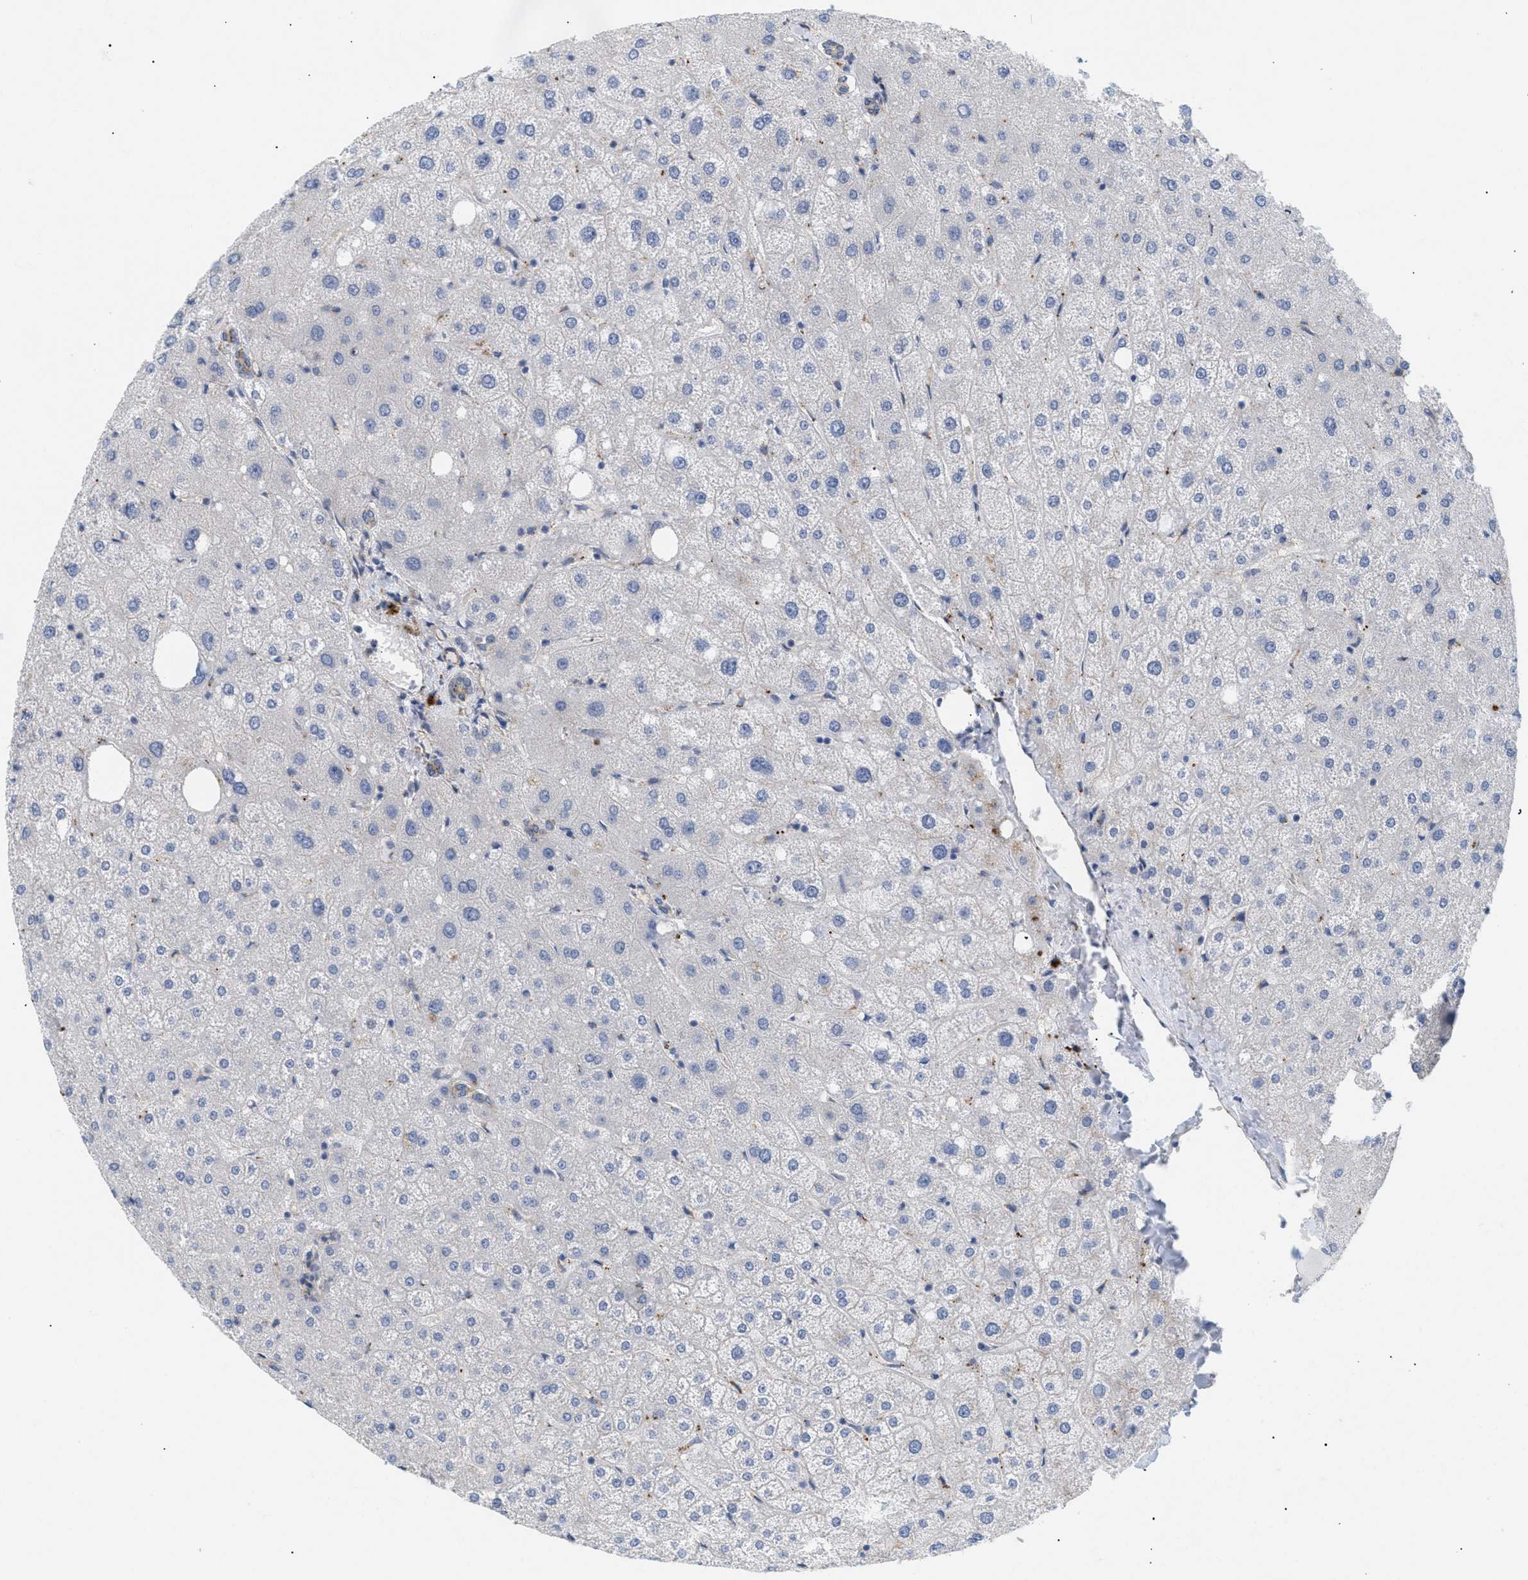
{"staining": {"intensity": "weak", "quantity": ">75%", "location": "cytoplasmic/membranous"}, "tissue": "liver", "cell_type": "Cholangiocytes", "image_type": "normal", "snomed": [{"axis": "morphology", "description": "Normal tissue, NOS"}, {"axis": "topography", "description": "Liver"}], "caption": "Human liver stained for a protein (brown) reveals weak cytoplasmic/membranous positive positivity in about >75% of cholangiocytes.", "gene": "DCTN4", "patient": {"sex": "male", "age": 73}}